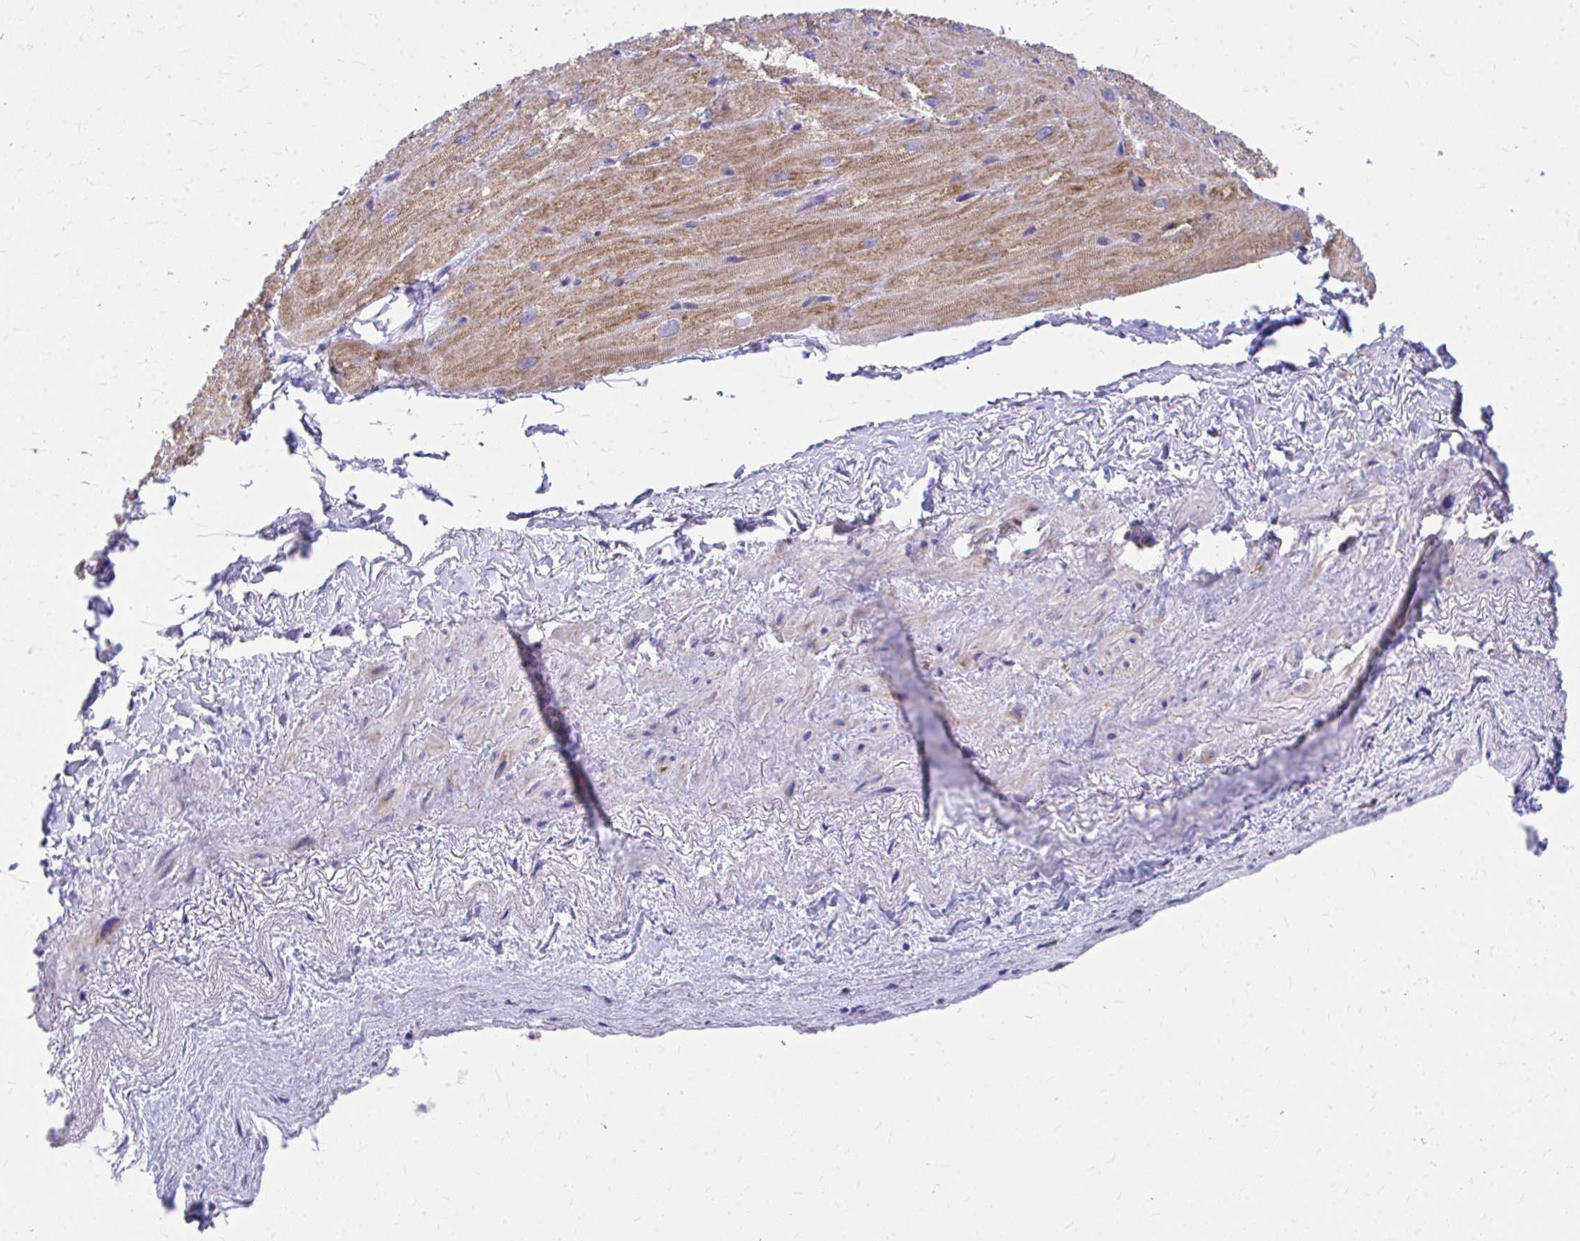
{"staining": {"intensity": "moderate", "quantity": "25%-75%", "location": "cytoplasmic/membranous"}, "tissue": "heart muscle", "cell_type": "Cardiomyocytes", "image_type": "normal", "snomed": [{"axis": "morphology", "description": "Normal tissue, NOS"}, {"axis": "topography", "description": "Heart"}], "caption": "Immunohistochemical staining of normal heart muscle exhibits medium levels of moderate cytoplasmic/membranous staining in about 25%-75% of cardiomyocytes.", "gene": "MRPL19", "patient": {"sex": "male", "age": 62}}